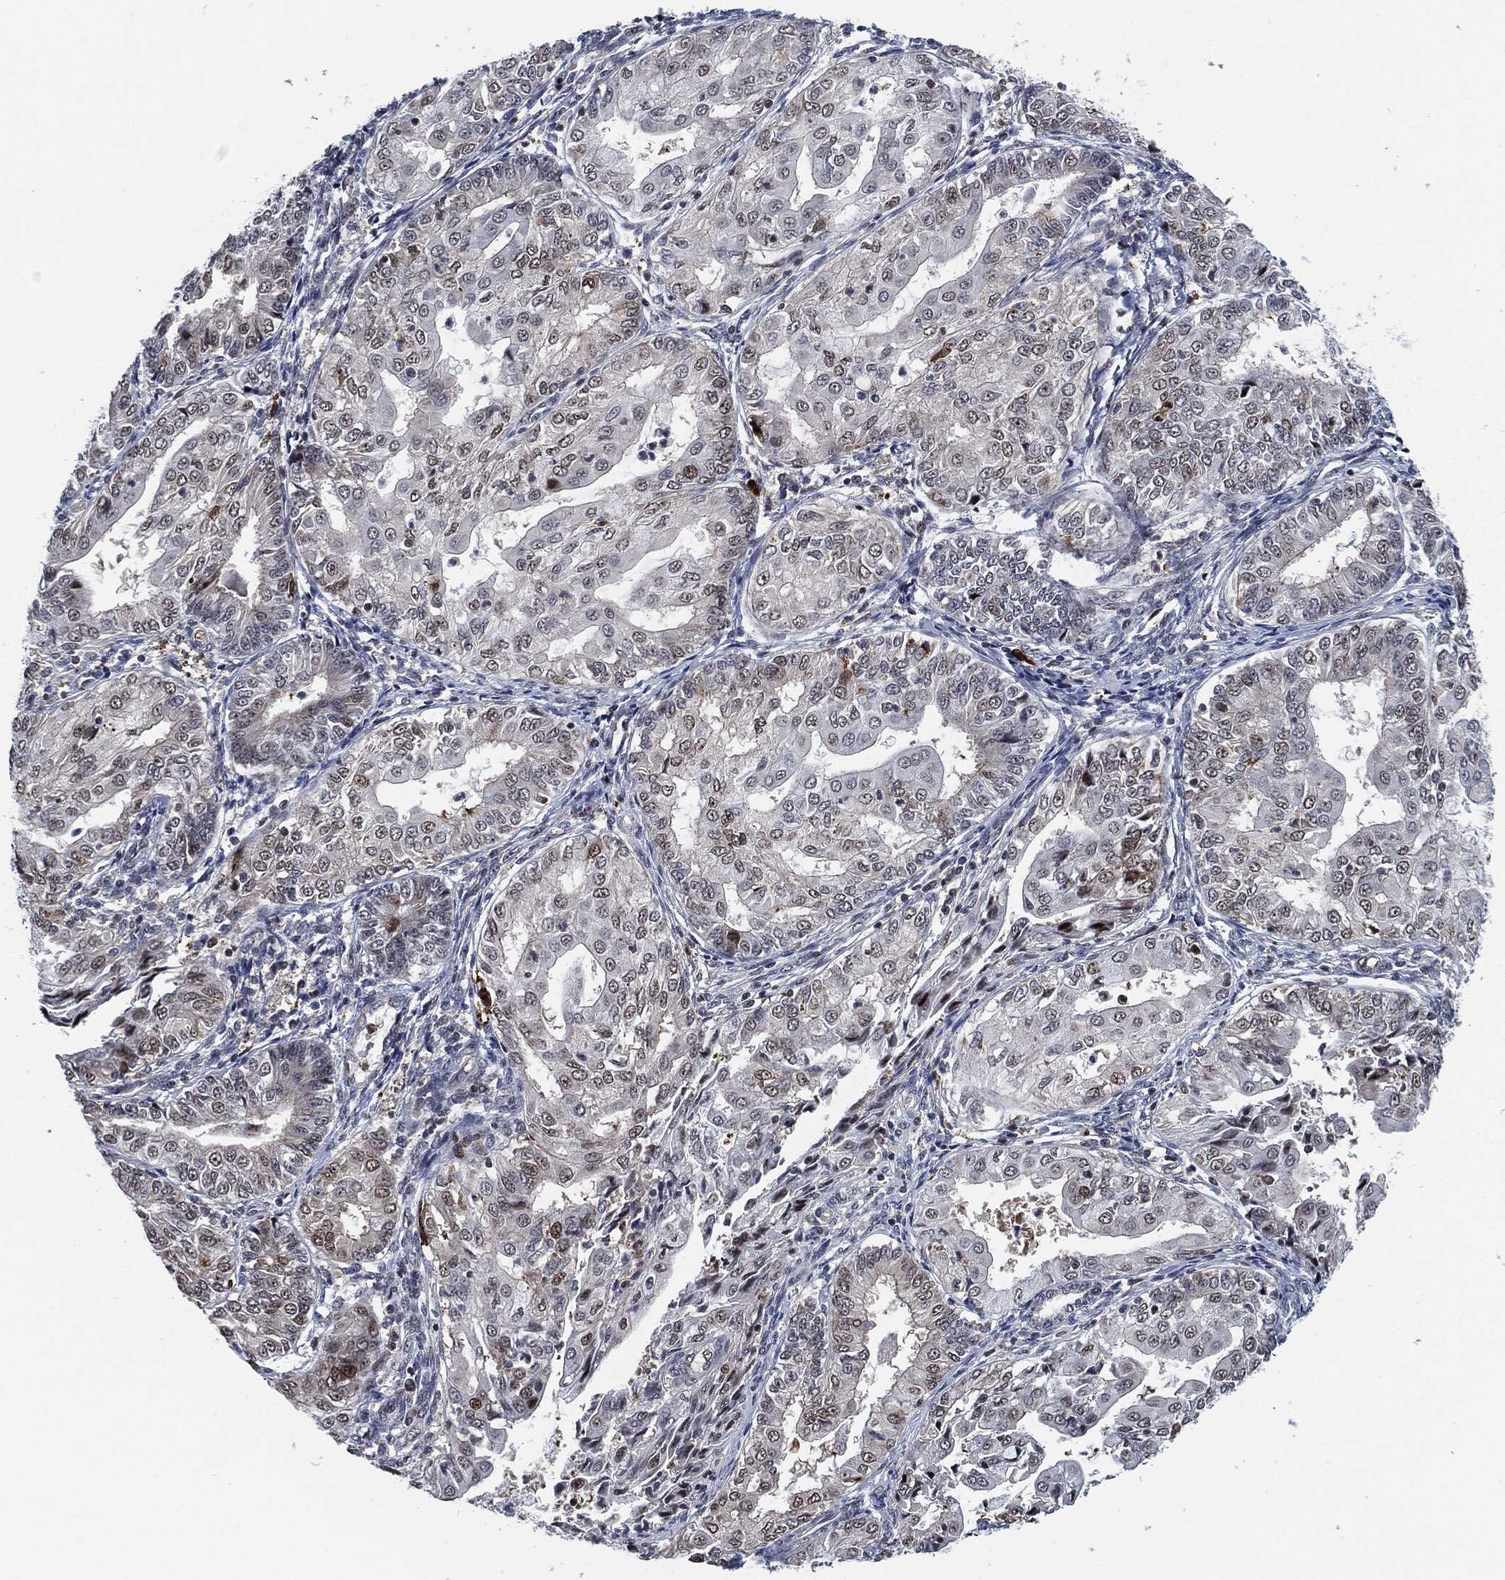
{"staining": {"intensity": "moderate", "quantity": "<25%", "location": "nuclear"}, "tissue": "endometrial cancer", "cell_type": "Tumor cells", "image_type": "cancer", "snomed": [{"axis": "morphology", "description": "Adenocarcinoma, NOS"}, {"axis": "topography", "description": "Endometrium"}], "caption": "IHC histopathology image of endometrial cancer (adenocarcinoma) stained for a protein (brown), which exhibits low levels of moderate nuclear expression in approximately <25% of tumor cells.", "gene": "AKT2", "patient": {"sex": "female", "age": 68}}